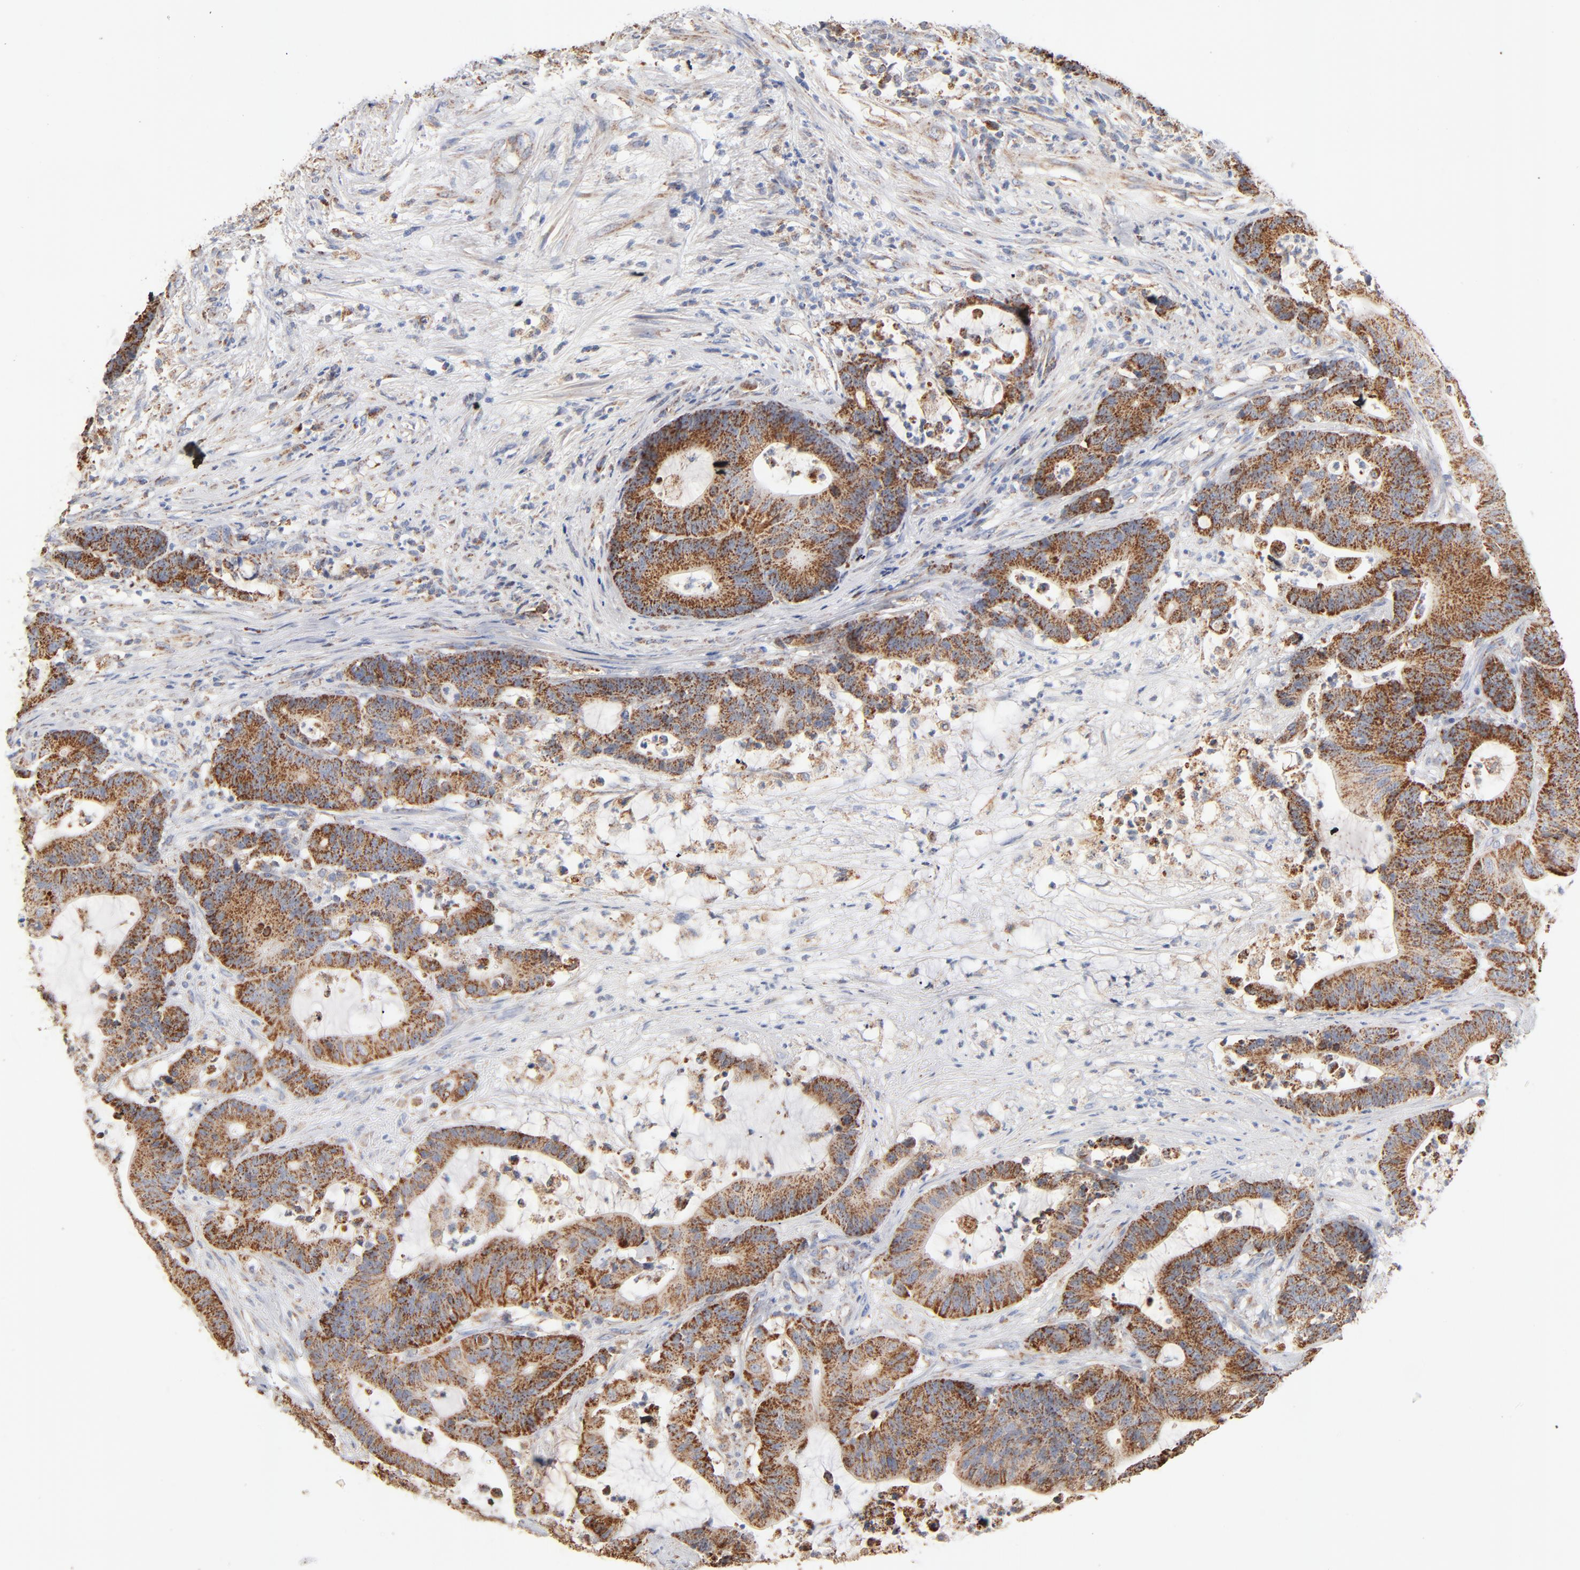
{"staining": {"intensity": "strong", "quantity": ">75%", "location": "cytoplasmic/membranous"}, "tissue": "colorectal cancer", "cell_type": "Tumor cells", "image_type": "cancer", "snomed": [{"axis": "morphology", "description": "Adenocarcinoma, NOS"}, {"axis": "topography", "description": "Colon"}], "caption": "The histopathology image demonstrates a brown stain indicating the presence of a protein in the cytoplasmic/membranous of tumor cells in colorectal adenocarcinoma.", "gene": "UQCRC1", "patient": {"sex": "female", "age": 84}}